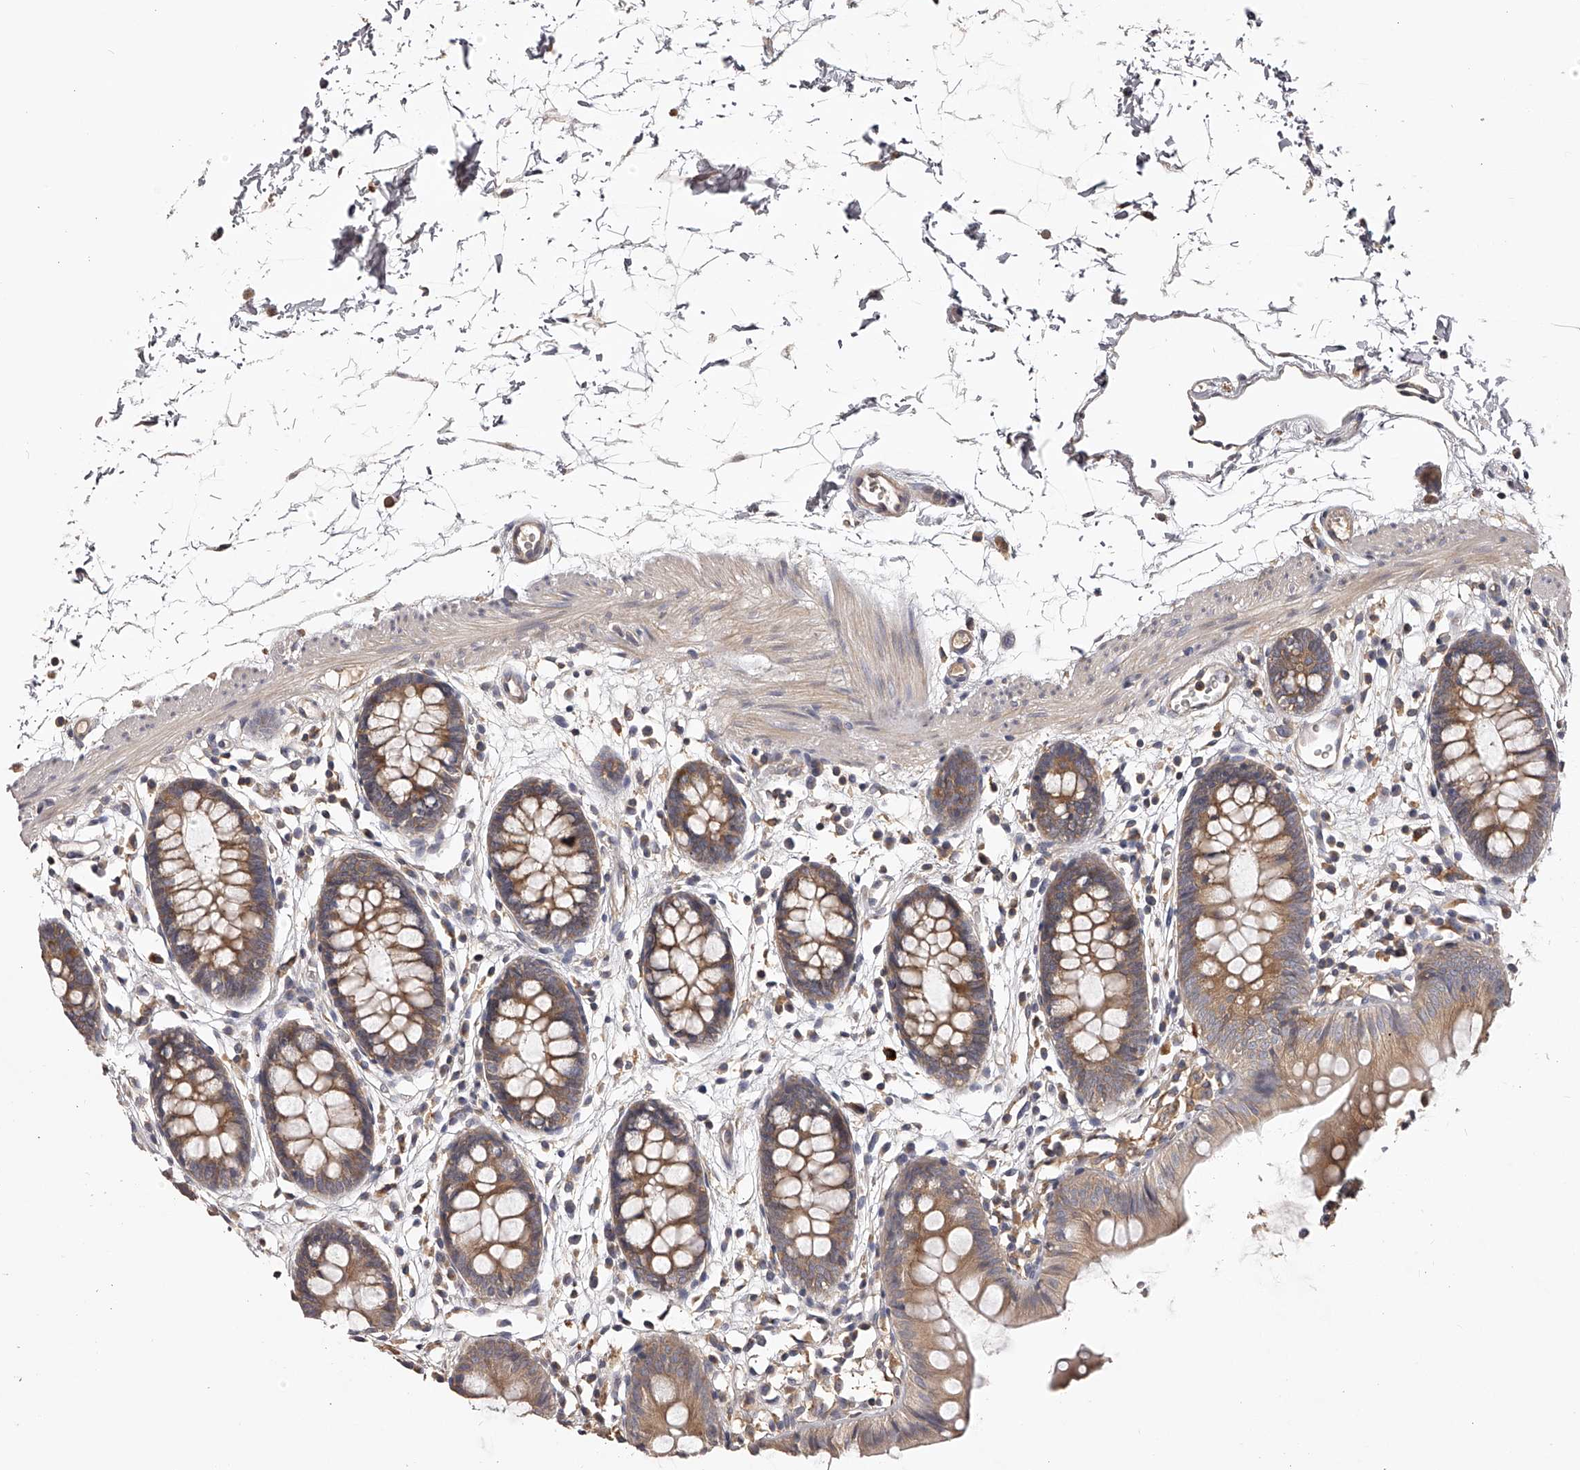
{"staining": {"intensity": "weak", "quantity": ">75%", "location": "cytoplasmic/membranous"}, "tissue": "colon", "cell_type": "Endothelial cells", "image_type": "normal", "snomed": [{"axis": "morphology", "description": "Normal tissue, NOS"}, {"axis": "topography", "description": "Colon"}], "caption": "This image displays immunohistochemistry staining of benign human colon, with low weak cytoplasmic/membranous staining in approximately >75% of endothelial cells.", "gene": "TNN", "patient": {"sex": "male", "age": 56}}